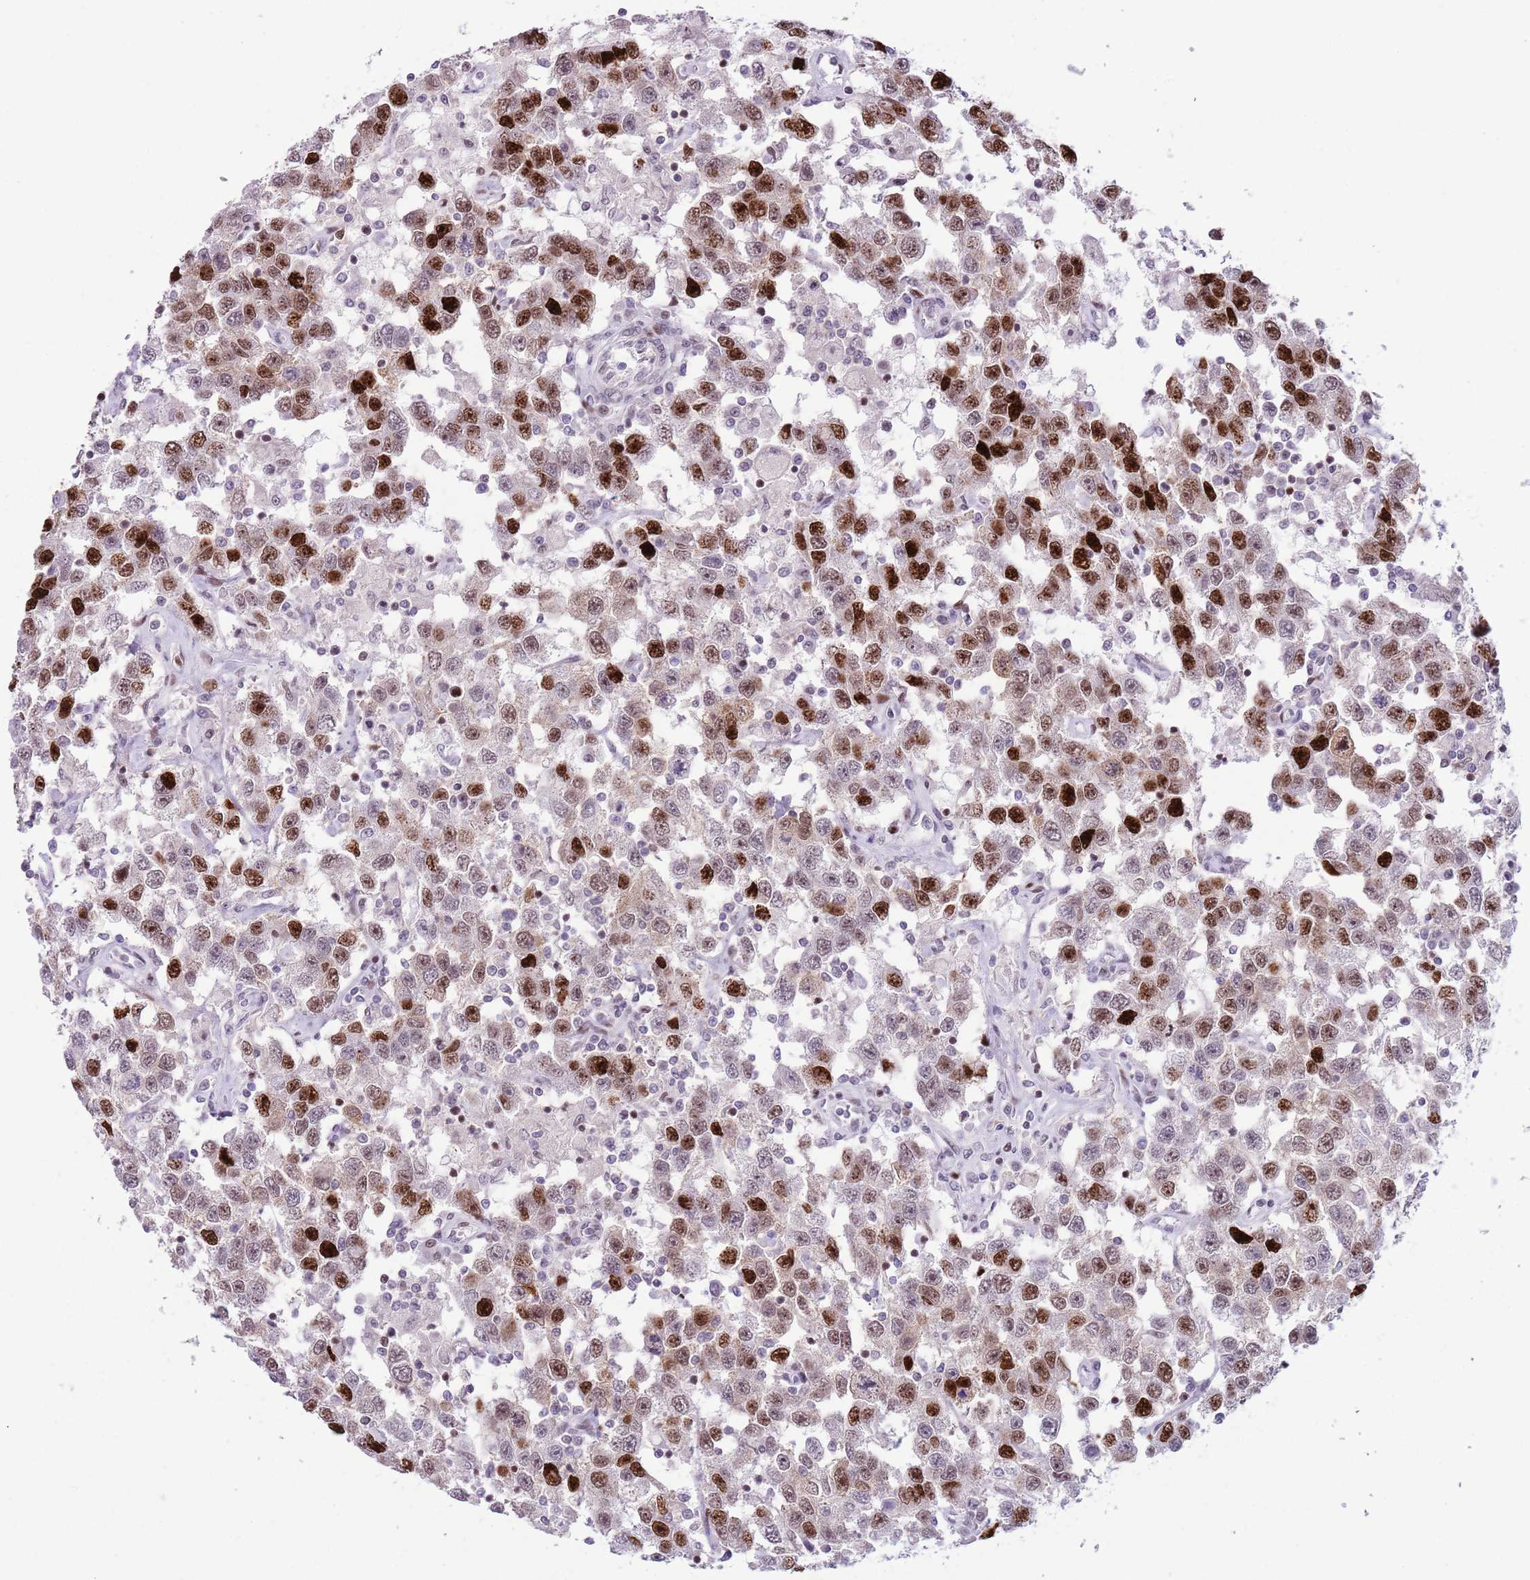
{"staining": {"intensity": "strong", "quantity": "25%-75%", "location": "nuclear"}, "tissue": "testis cancer", "cell_type": "Tumor cells", "image_type": "cancer", "snomed": [{"axis": "morphology", "description": "Seminoma, NOS"}, {"axis": "topography", "description": "Testis"}], "caption": "IHC staining of seminoma (testis), which demonstrates high levels of strong nuclear expression in about 25%-75% of tumor cells indicating strong nuclear protein staining. The staining was performed using DAB (3,3'-diaminobenzidine) (brown) for protein detection and nuclei were counterstained in hematoxylin (blue).", "gene": "MFSD10", "patient": {"sex": "male", "age": 41}}